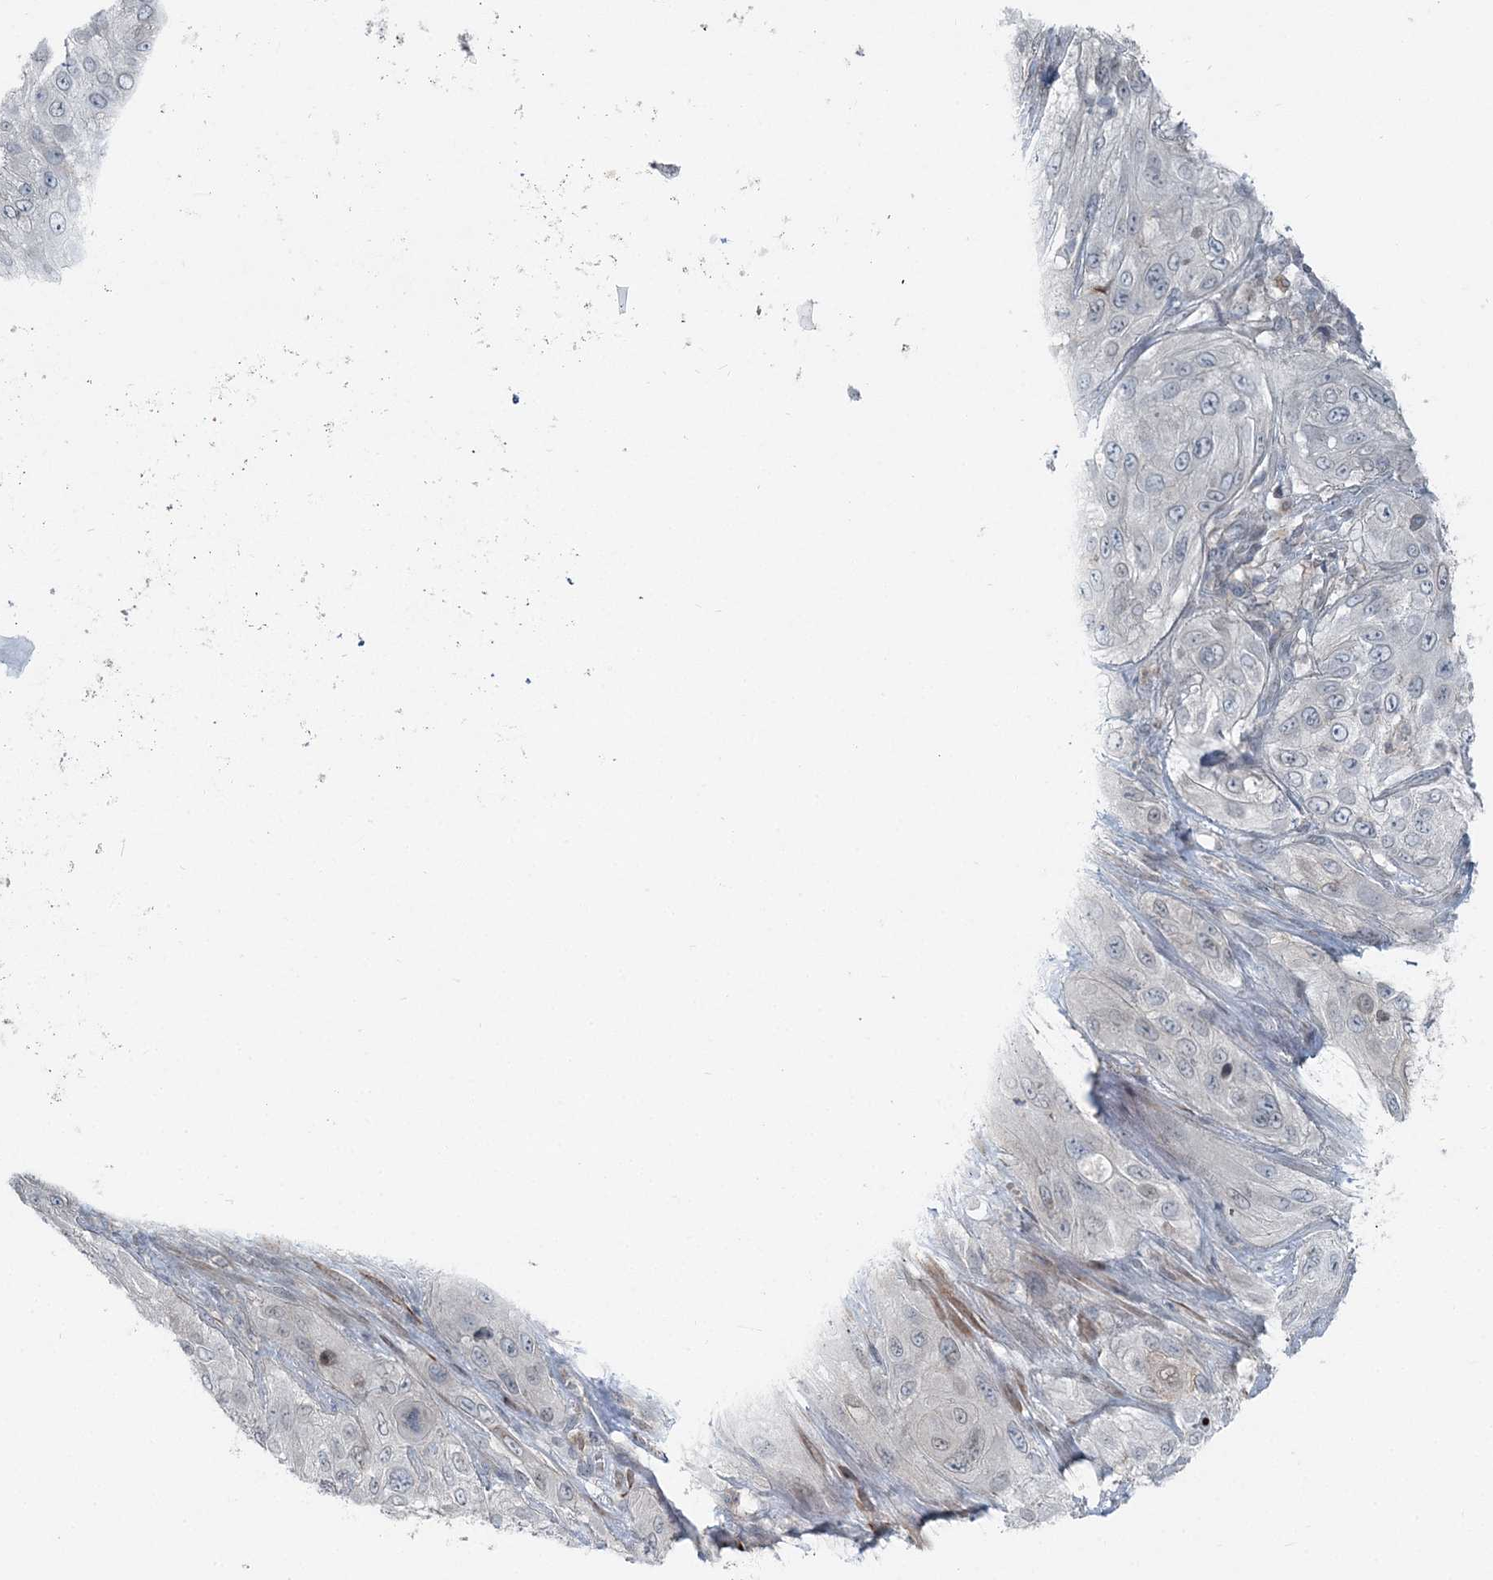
{"staining": {"intensity": "negative", "quantity": "none", "location": "none"}, "tissue": "cervical cancer", "cell_type": "Tumor cells", "image_type": "cancer", "snomed": [{"axis": "morphology", "description": "Squamous cell carcinoma, NOS"}, {"axis": "topography", "description": "Cervix"}], "caption": "A high-resolution image shows immunohistochemistry staining of squamous cell carcinoma (cervical), which displays no significant staining in tumor cells.", "gene": "FBXL17", "patient": {"sex": "female", "age": 42}}